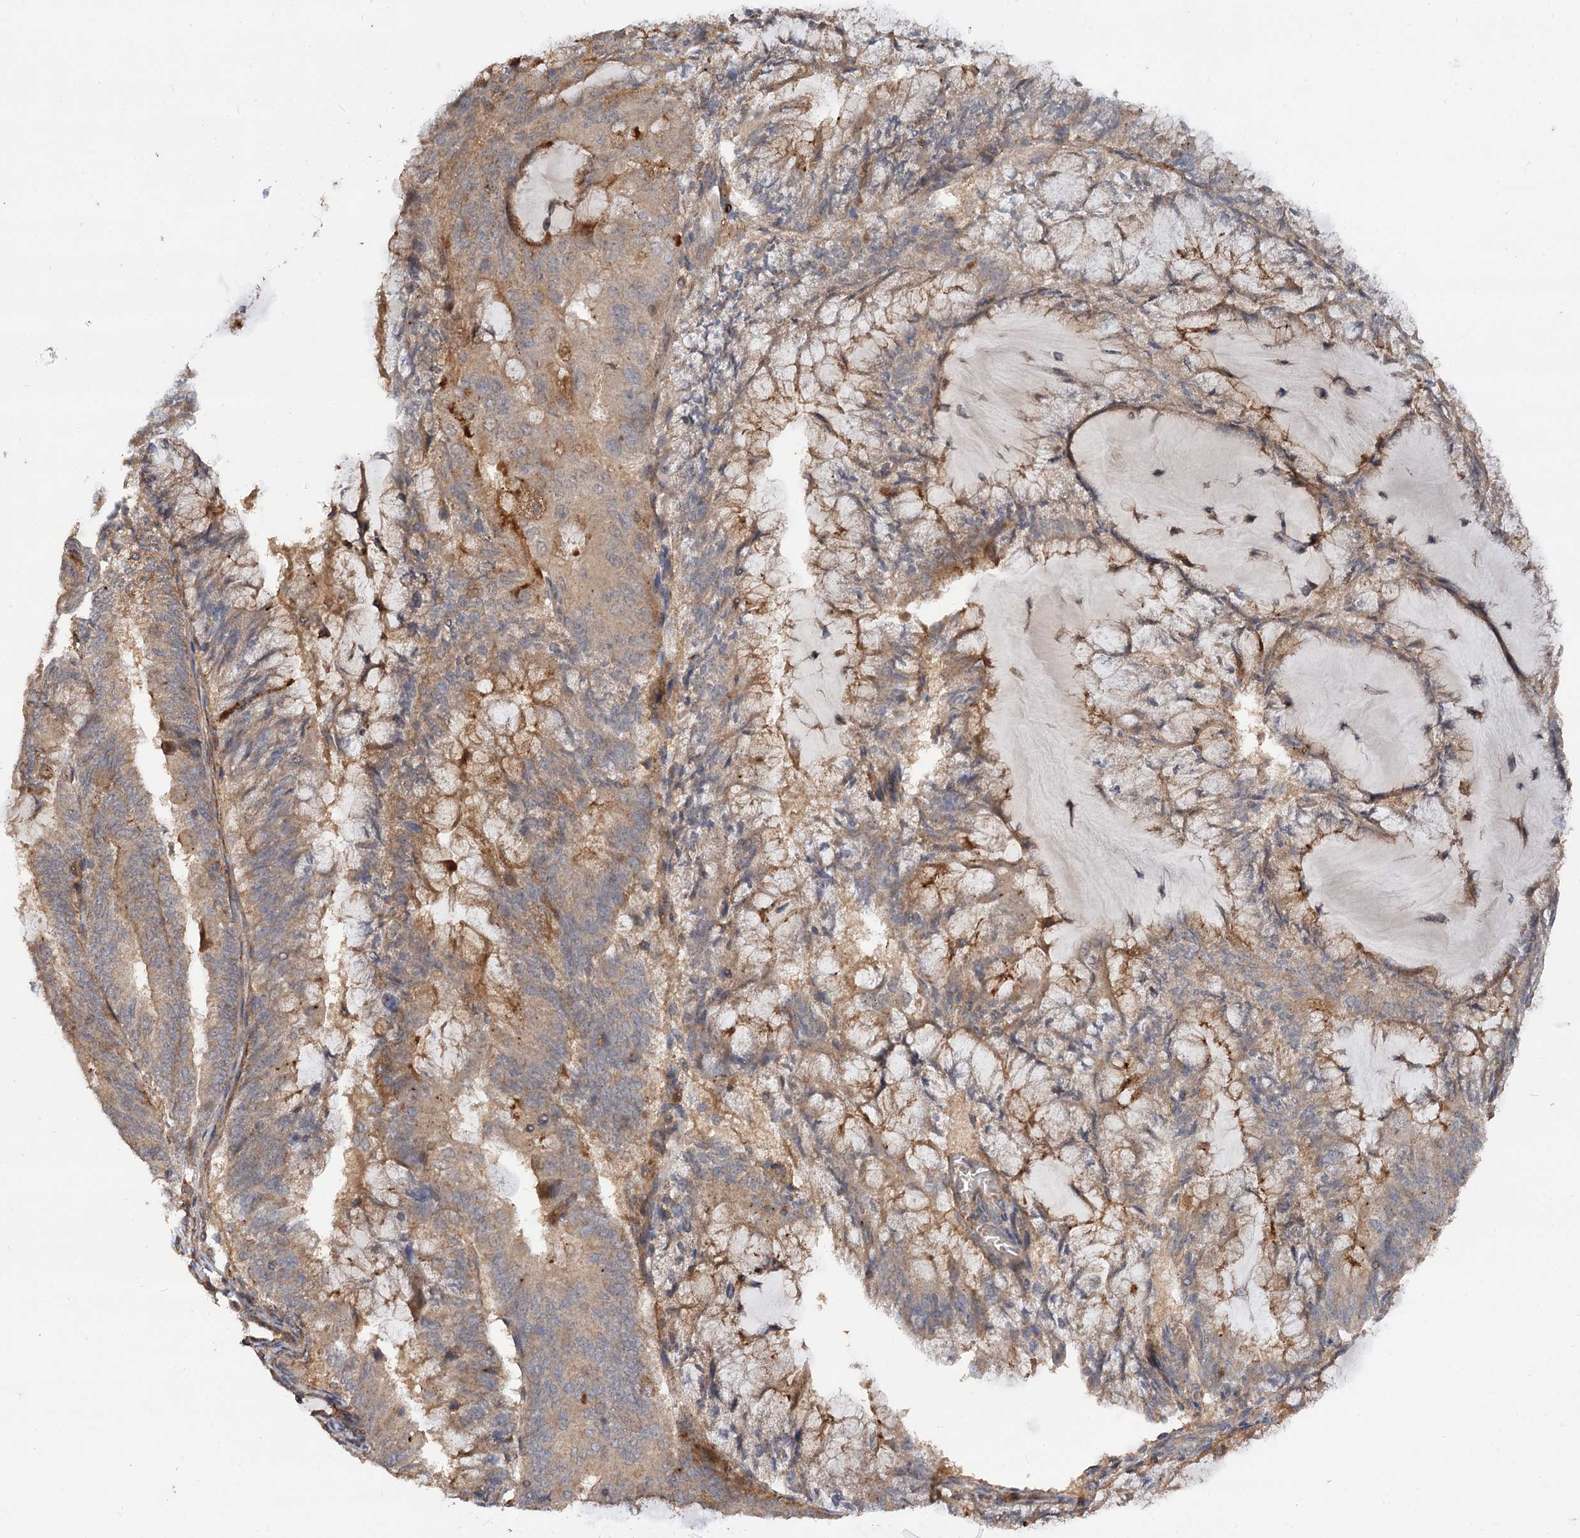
{"staining": {"intensity": "moderate", "quantity": "25%-75%", "location": "cytoplasmic/membranous"}, "tissue": "endometrial cancer", "cell_type": "Tumor cells", "image_type": "cancer", "snomed": [{"axis": "morphology", "description": "Adenocarcinoma, NOS"}, {"axis": "topography", "description": "Endometrium"}], "caption": "Protein staining by immunohistochemistry (IHC) exhibits moderate cytoplasmic/membranous expression in approximately 25%-75% of tumor cells in endometrial cancer.", "gene": "FBXW8", "patient": {"sex": "female", "age": 81}}